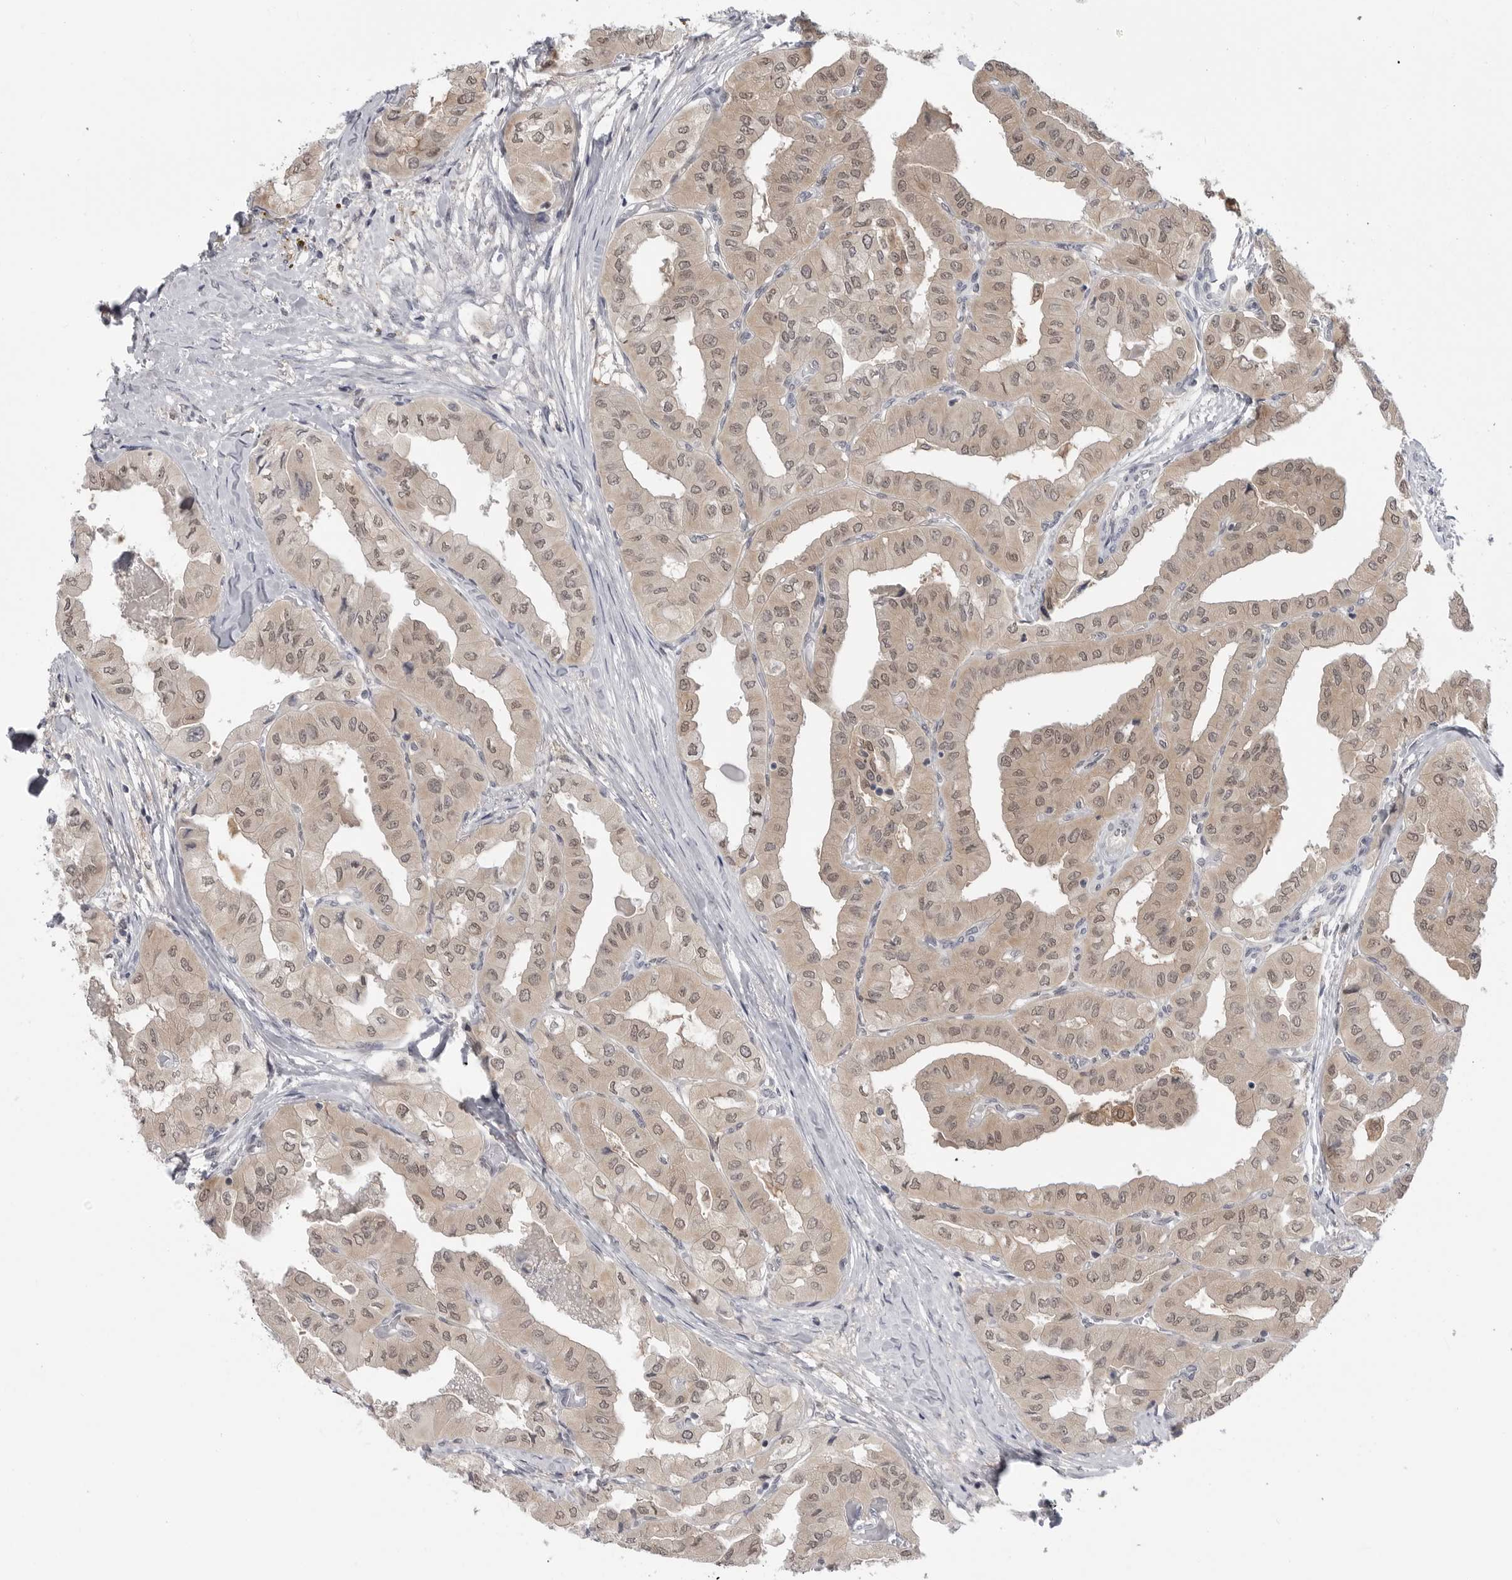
{"staining": {"intensity": "weak", "quantity": ">75%", "location": "cytoplasmic/membranous,nuclear"}, "tissue": "thyroid cancer", "cell_type": "Tumor cells", "image_type": "cancer", "snomed": [{"axis": "morphology", "description": "Papillary adenocarcinoma, NOS"}, {"axis": "topography", "description": "Thyroid gland"}], "caption": "Tumor cells reveal low levels of weak cytoplasmic/membranous and nuclear staining in approximately >75% of cells in thyroid cancer. The staining was performed using DAB (3,3'-diaminobenzidine), with brown indicating positive protein expression. Nuclei are stained blue with hematoxylin.", "gene": "PNPO", "patient": {"sex": "female", "age": 59}}